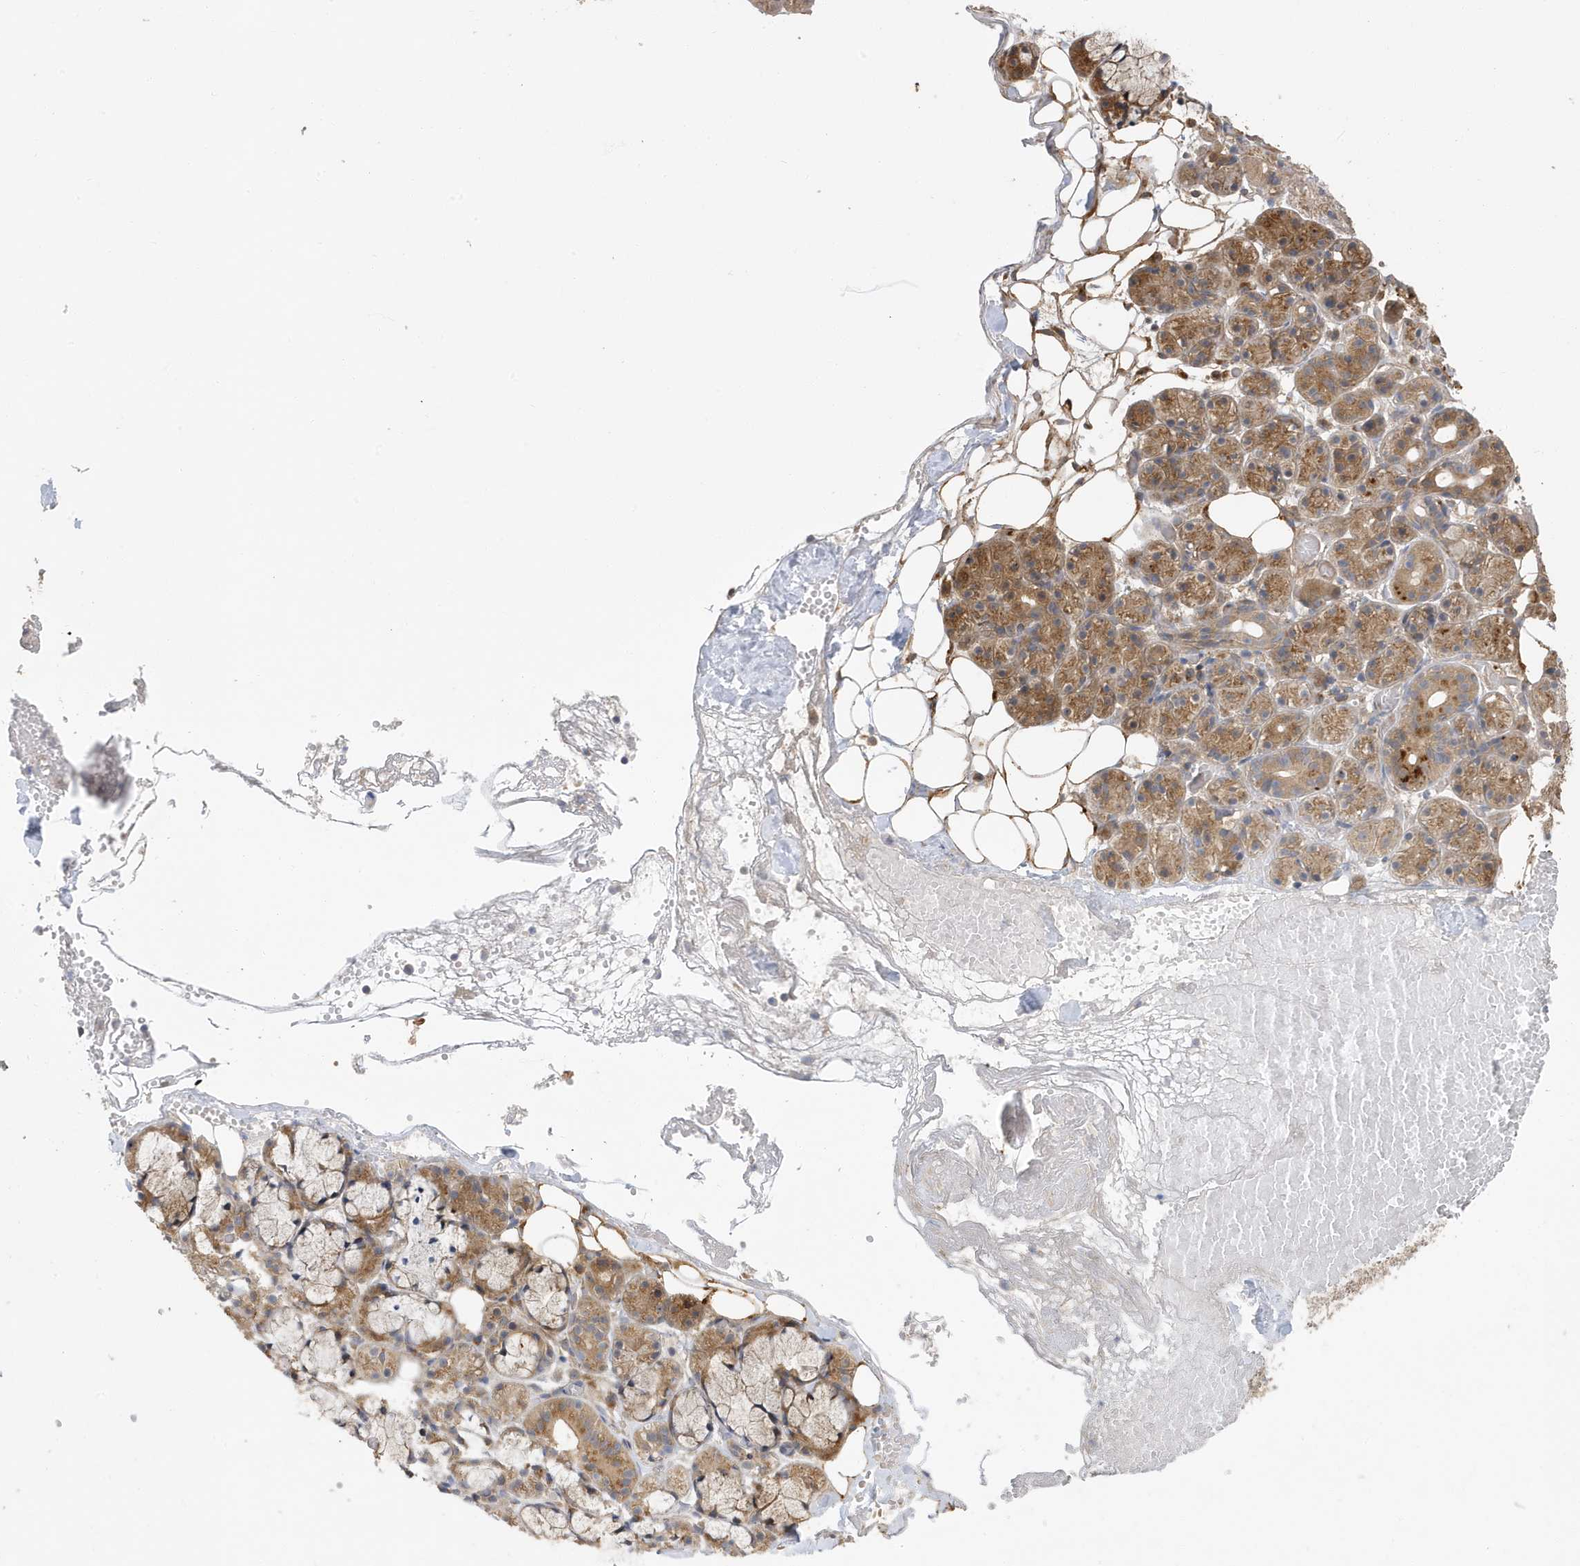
{"staining": {"intensity": "moderate", "quantity": "25%-75%", "location": "cytoplasmic/membranous"}, "tissue": "salivary gland", "cell_type": "Glandular cells", "image_type": "normal", "snomed": [{"axis": "morphology", "description": "Normal tissue, NOS"}, {"axis": "topography", "description": "Salivary gland"}], "caption": "IHC histopathology image of unremarkable human salivary gland stained for a protein (brown), which shows medium levels of moderate cytoplasmic/membranous expression in about 25%-75% of glandular cells.", "gene": "LAPTM4A", "patient": {"sex": "male", "age": 63}}